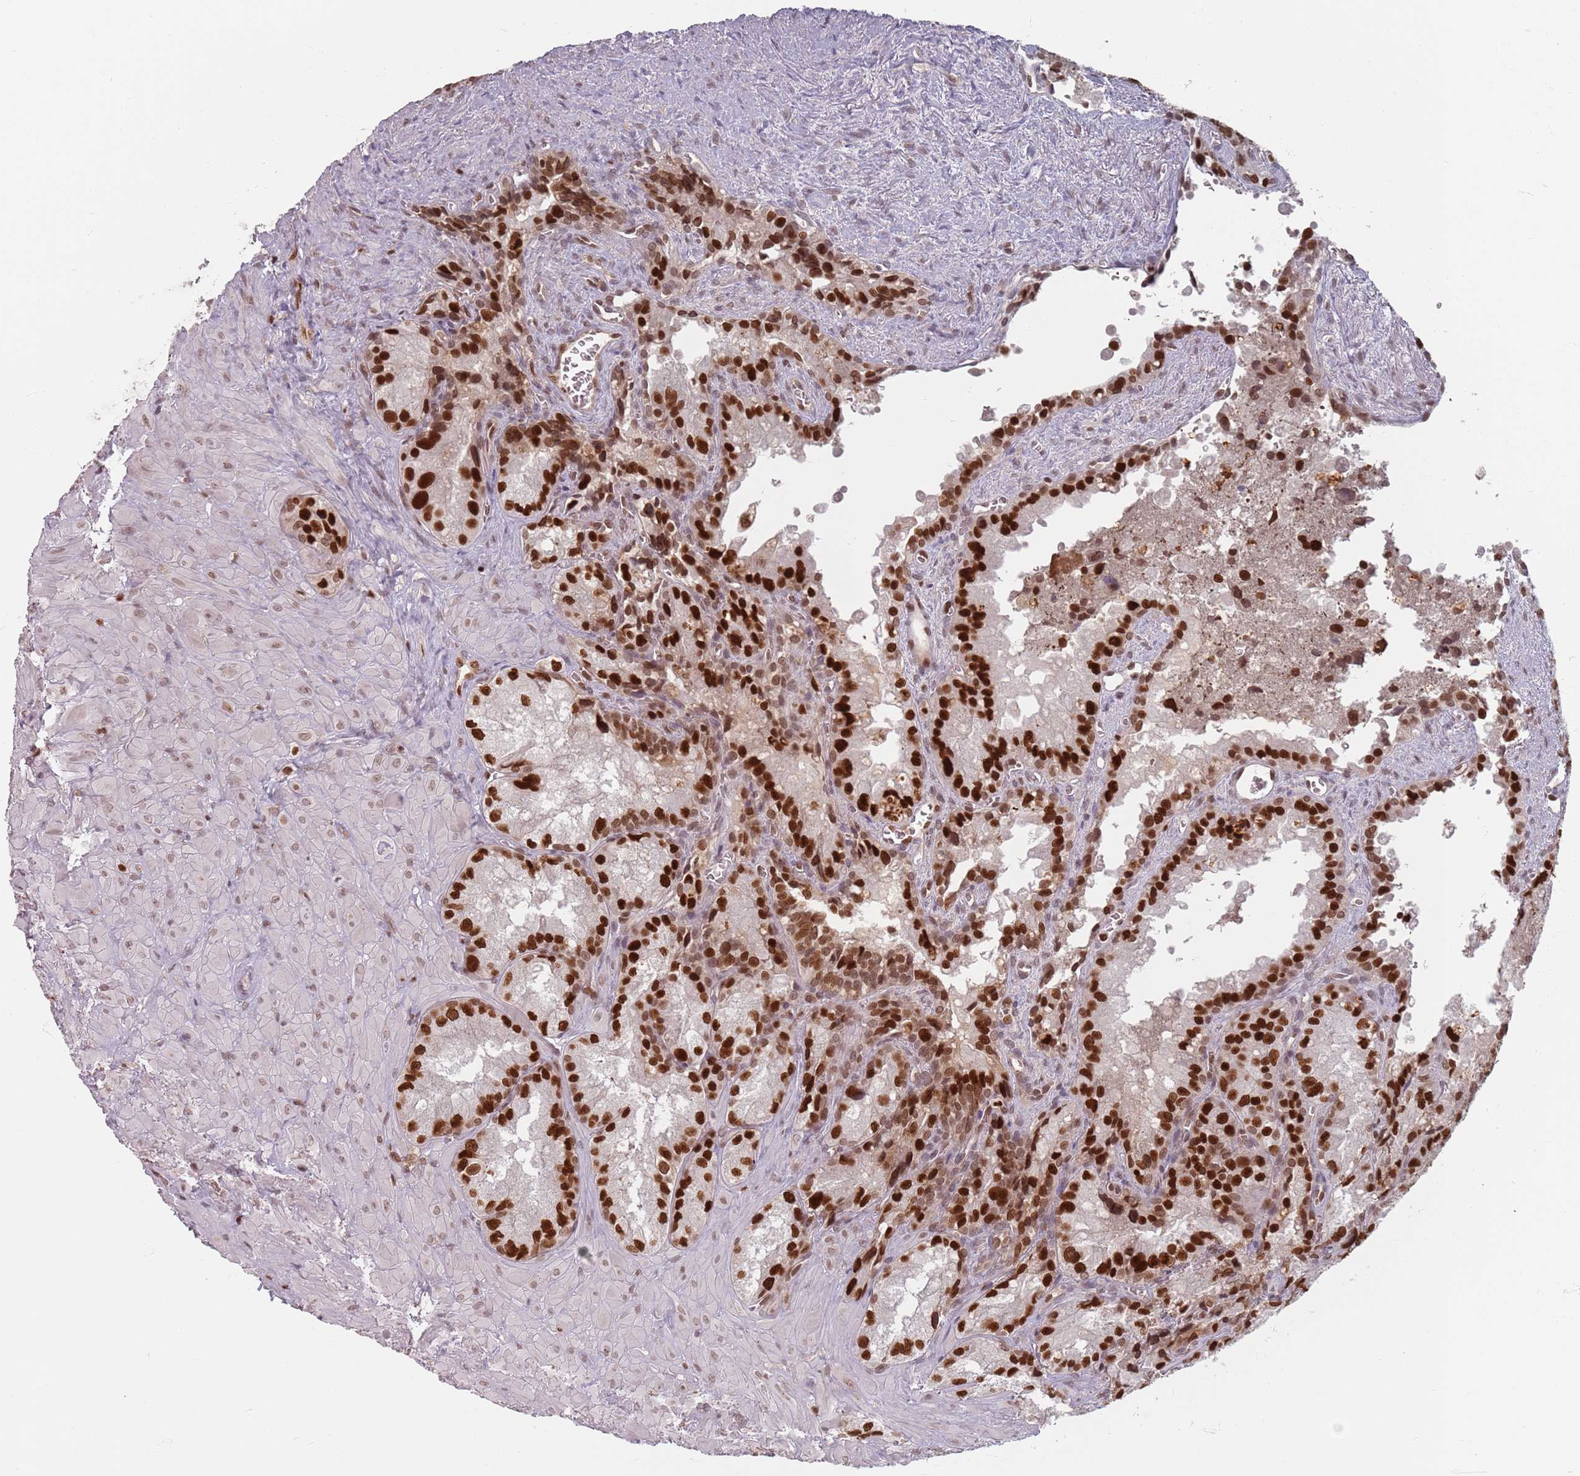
{"staining": {"intensity": "strong", "quantity": ">75%", "location": "nuclear"}, "tissue": "seminal vesicle", "cell_type": "Glandular cells", "image_type": "normal", "snomed": [{"axis": "morphology", "description": "Normal tissue, NOS"}, {"axis": "topography", "description": "Seminal veicle"}], "caption": "Immunohistochemical staining of normal human seminal vesicle shows high levels of strong nuclear staining in about >75% of glandular cells. Using DAB (3,3'-diaminobenzidine) (brown) and hematoxylin (blue) stains, captured at high magnification using brightfield microscopy.", "gene": "NUP50", "patient": {"sex": "male", "age": 62}}